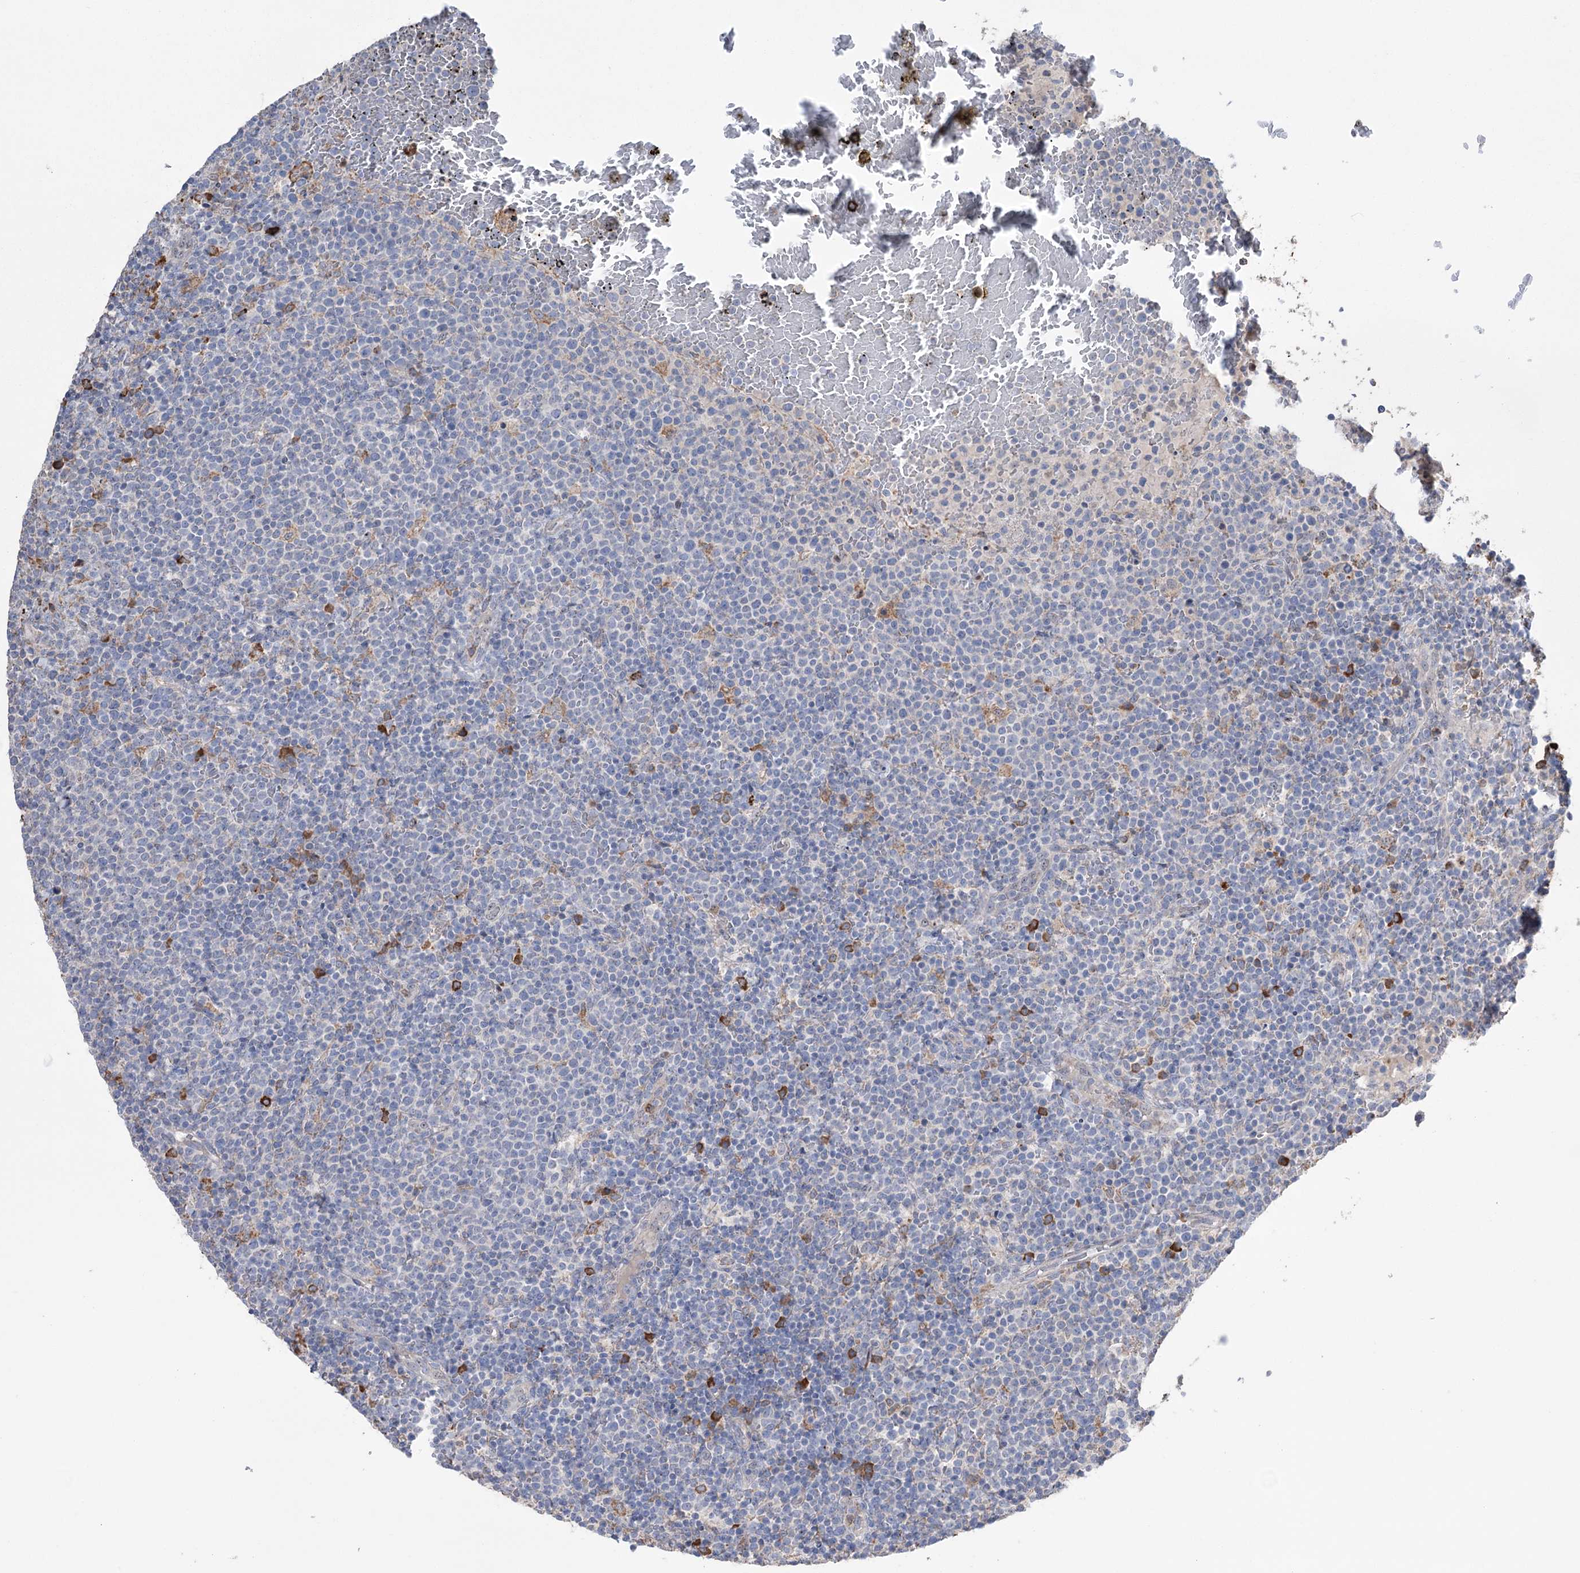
{"staining": {"intensity": "negative", "quantity": "none", "location": "none"}, "tissue": "lymphoma", "cell_type": "Tumor cells", "image_type": "cancer", "snomed": [{"axis": "morphology", "description": "Malignant lymphoma, non-Hodgkin's type, High grade"}, {"axis": "topography", "description": "Lymph node"}], "caption": "Immunohistochemistry photomicrograph of neoplastic tissue: human malignant lymphoma, non-Hodgkin's type (high-grade) stained with DAB displays no significant protein expression in tumor cells.", "gene": "TRIM71", "patient": {"sex": "male", "age": 61}}